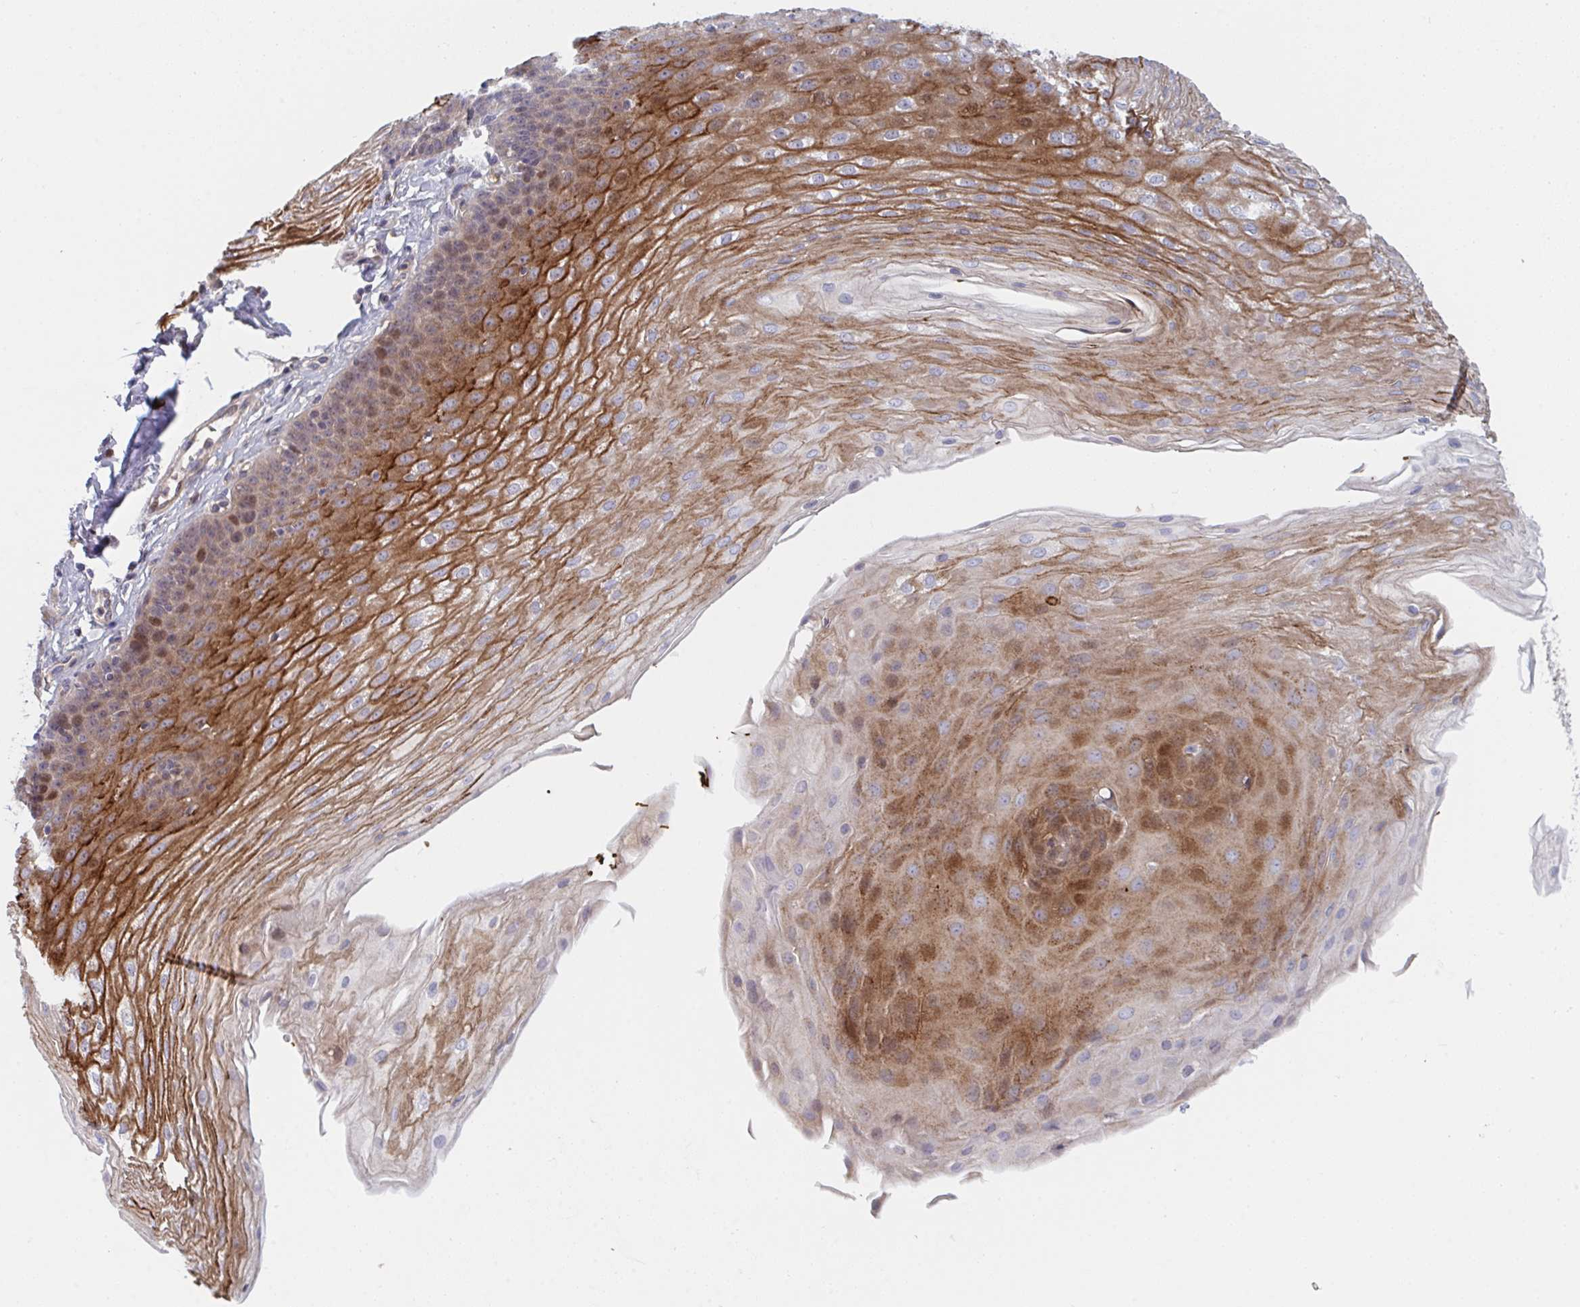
{"staining": {"intensity": "strong", "quantity": "25%-75%", "location": "cytoplasmic/membranous,nuclear"}, "tissue": "esophagus", "cell_type": "Squamous epithelial cells", "image_type": "normal", "snomed": [{"axis": "morphology", "description": "Normal tissue, NOS"}, {"axis": "topography", "description": "Esophagus"}], "caption": "IHC histopathology image of unremarkable human esophagus stained for a protein (brown), which displays high levels of strong cytoplasmic/membranous,nuclear positivity in about 25%-75% of squamous epithelial cells.", "gene": "TNFSF4", "patient": {"sex": "female", "age": 81}}